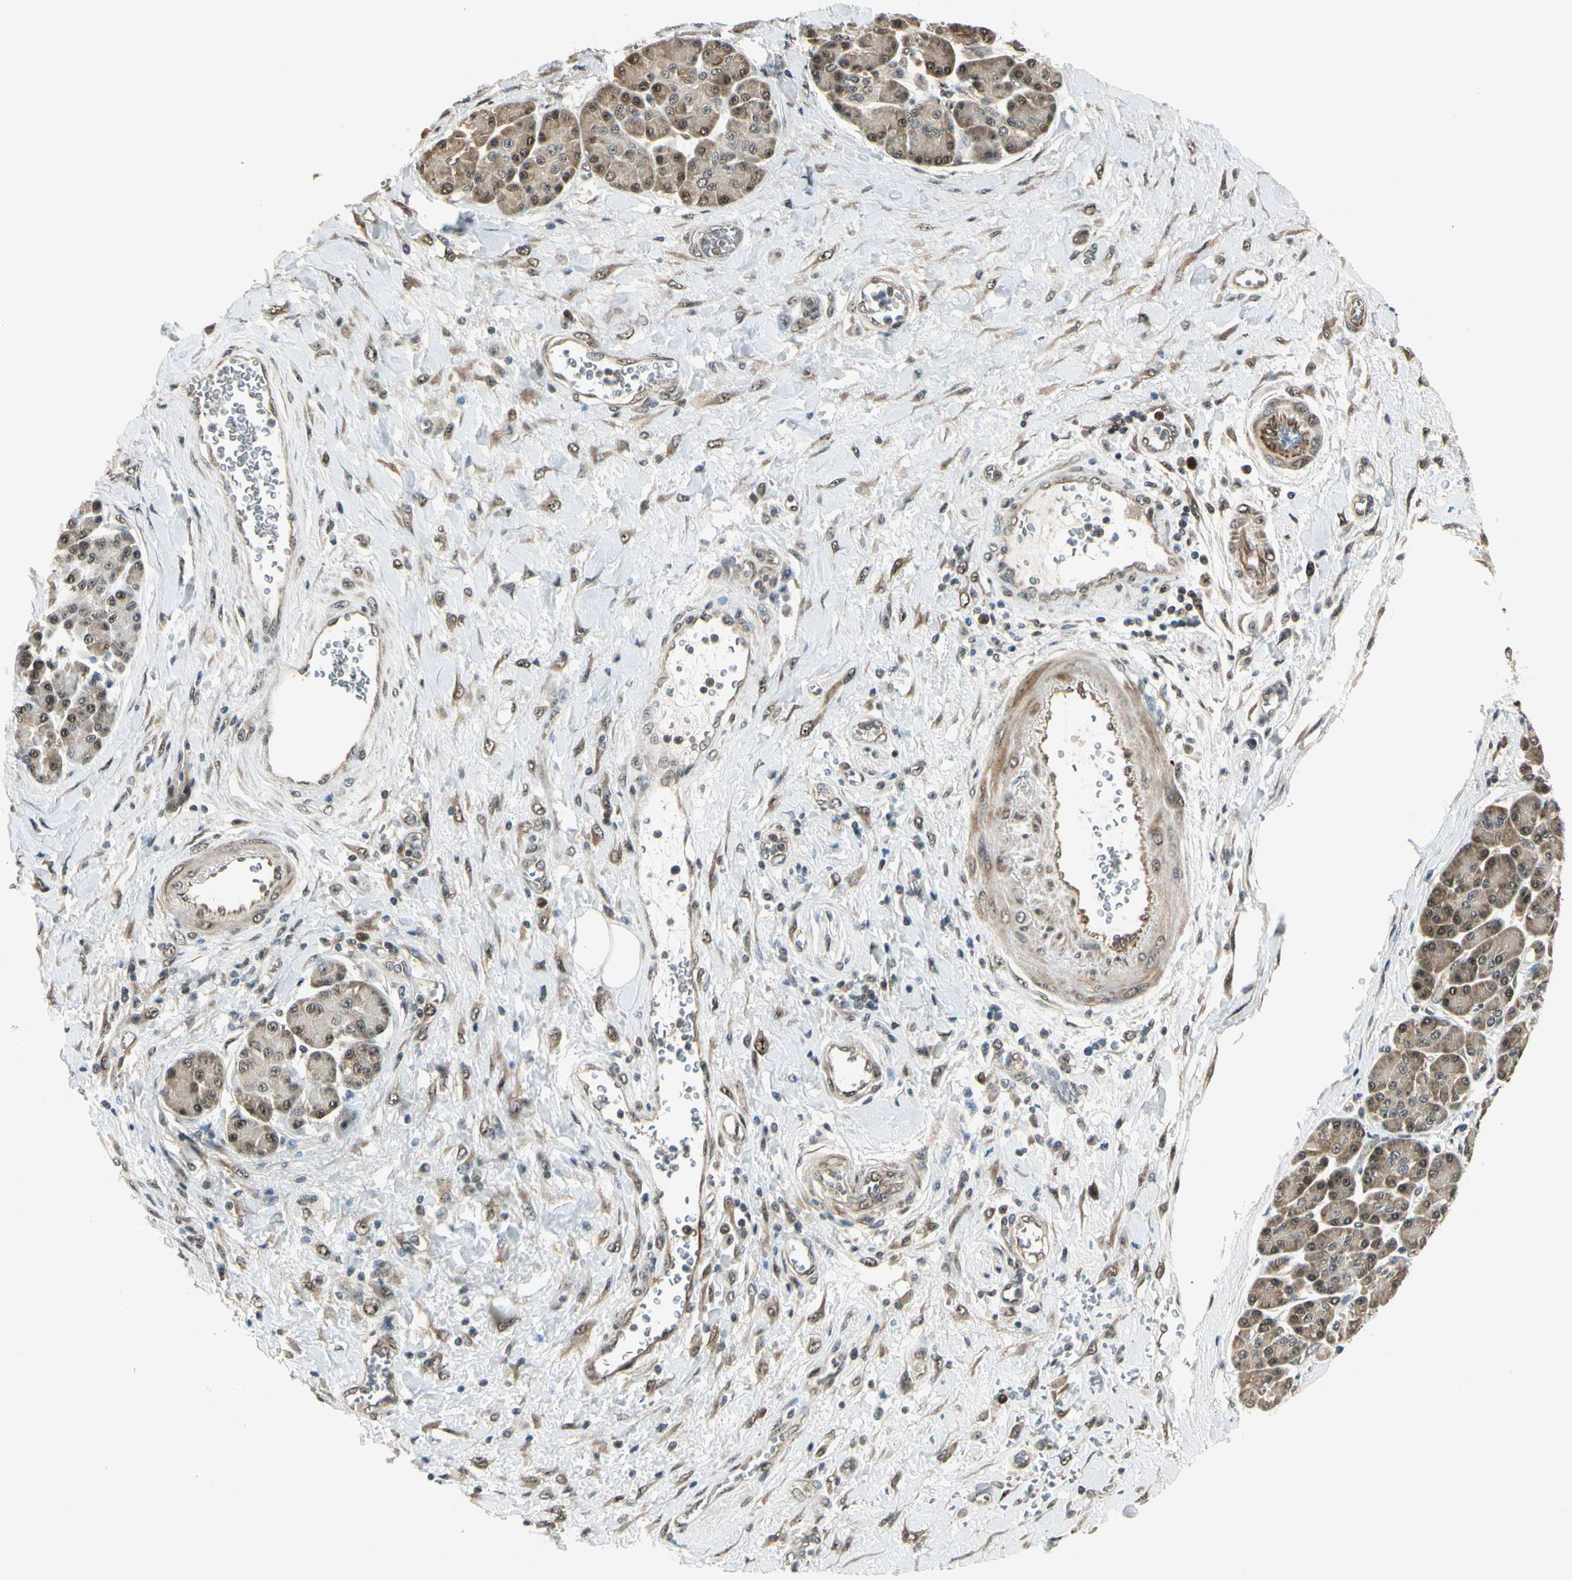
{"staining": {"intensity": "moderate", "quantity": ">75%", "location": "cytoplasmic/membranous,nuclear"}, "tissue": "pancreatic cancer", "cell_type": "Tumor cells", "image_type": "cancer", "snomed": [{"axis": "morphology", "description": "Adenocarcinoma, NOS"}, {"axis": "topography", "description": "Pancreas"}], "caption": "Human pancreatic cancer stained with a brown dye shows moderate cytoplasmic/membranous and nuclear positive expression in approximately >75% of tumor cells.", "gene": "MCPH1", "patient": {"sex": "female", "age": 70}}